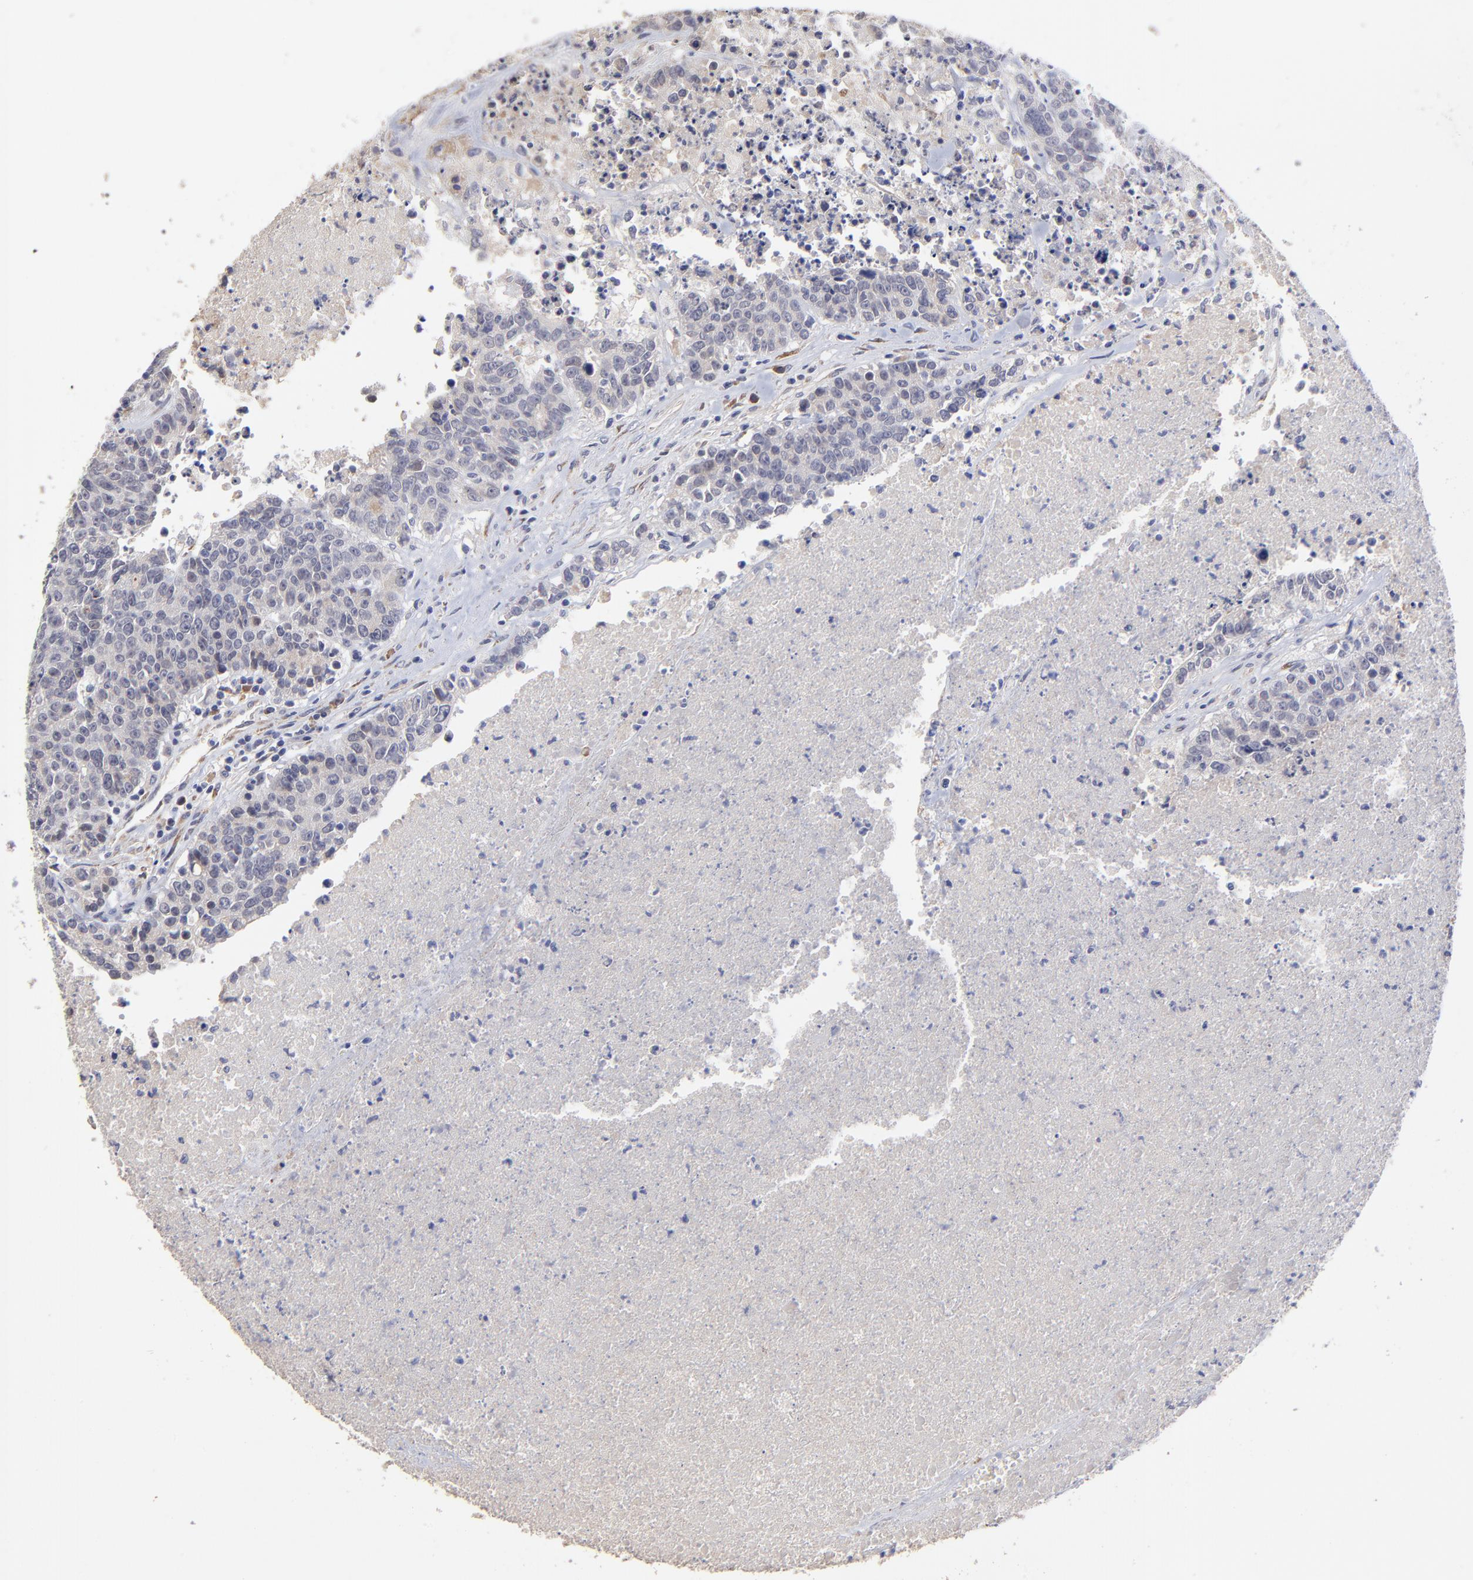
{"staining": {"intensity": "negative", "quantity": "none", "location": "none"}, "tissue": "colorectal cancer", "cell_type": "Tumor cells", "image_type": "cancer", "snomed": [{"axis": "morphology", "description": "Adenocarcinoma, NOS"}, {"axis": "topography", "description": "Colon"}], "caption": "Immunohistochemistry (IHC) photomicrograph of neoplastic tissue: human adenocarcinoma (colorectal) stained with DAB (3,3'-diaminobenzidine) reveals no significant protein expression in tumor cells.", "gene": "CHL1", "patient": {"sex": "female", "age": 53}}